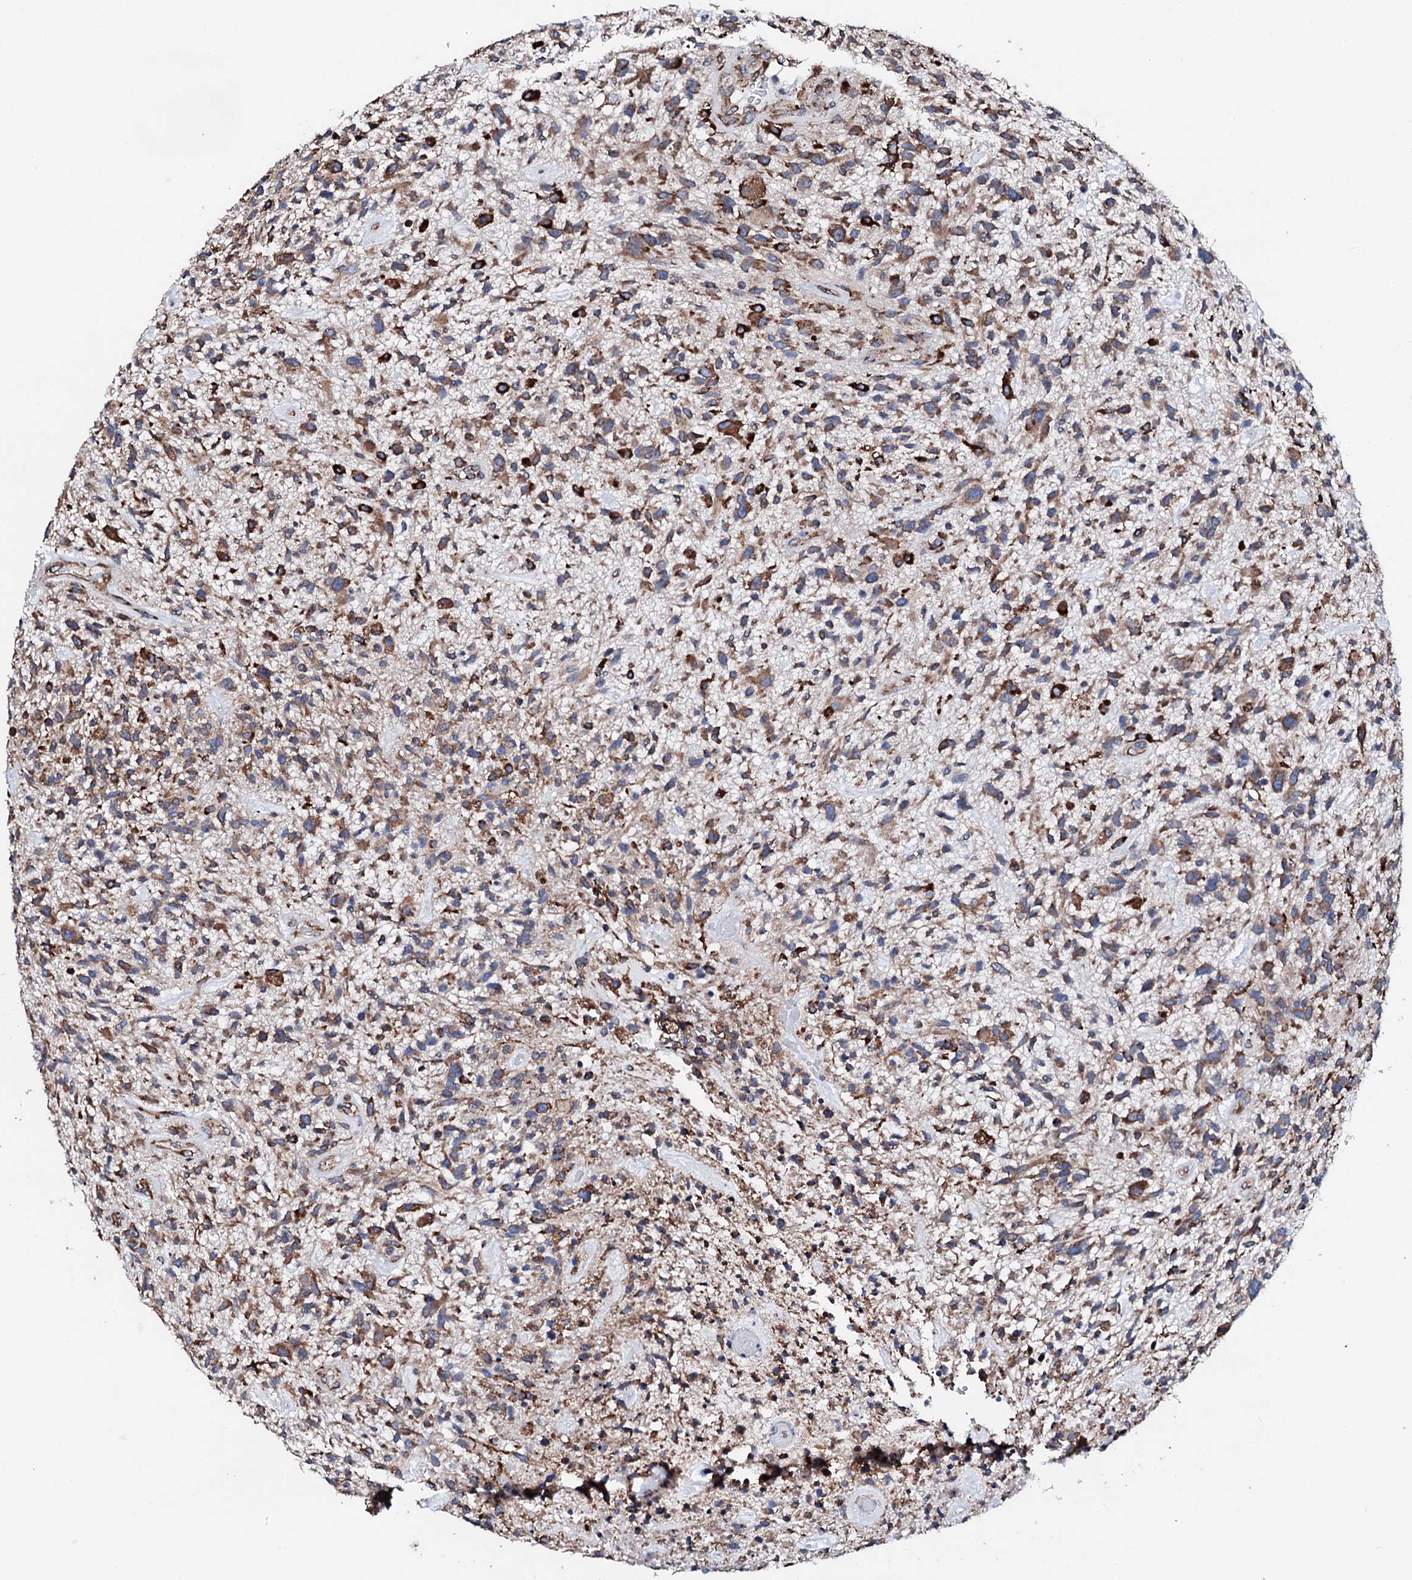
{"staining": {"intensity": "moderate", "quantity": ">75%", "location": "cytoplasmic/membranous"}, "tissue": "glioma", "cell_type": "Tumor cells", "image_type": "cancer", "snomed": [{"axis": "morphology", "description": "Glioma, malignant, High grade"}, {"axis": "topography", "description": "Brain"}], "caption": "This is a photomicrograph of IHC staining of glioma, which shows moderate staining in the cytoplasmic/membranous of tumor cells.", "gene": "AMDHD1", "patient": {"sex": "male", "age": 47}}